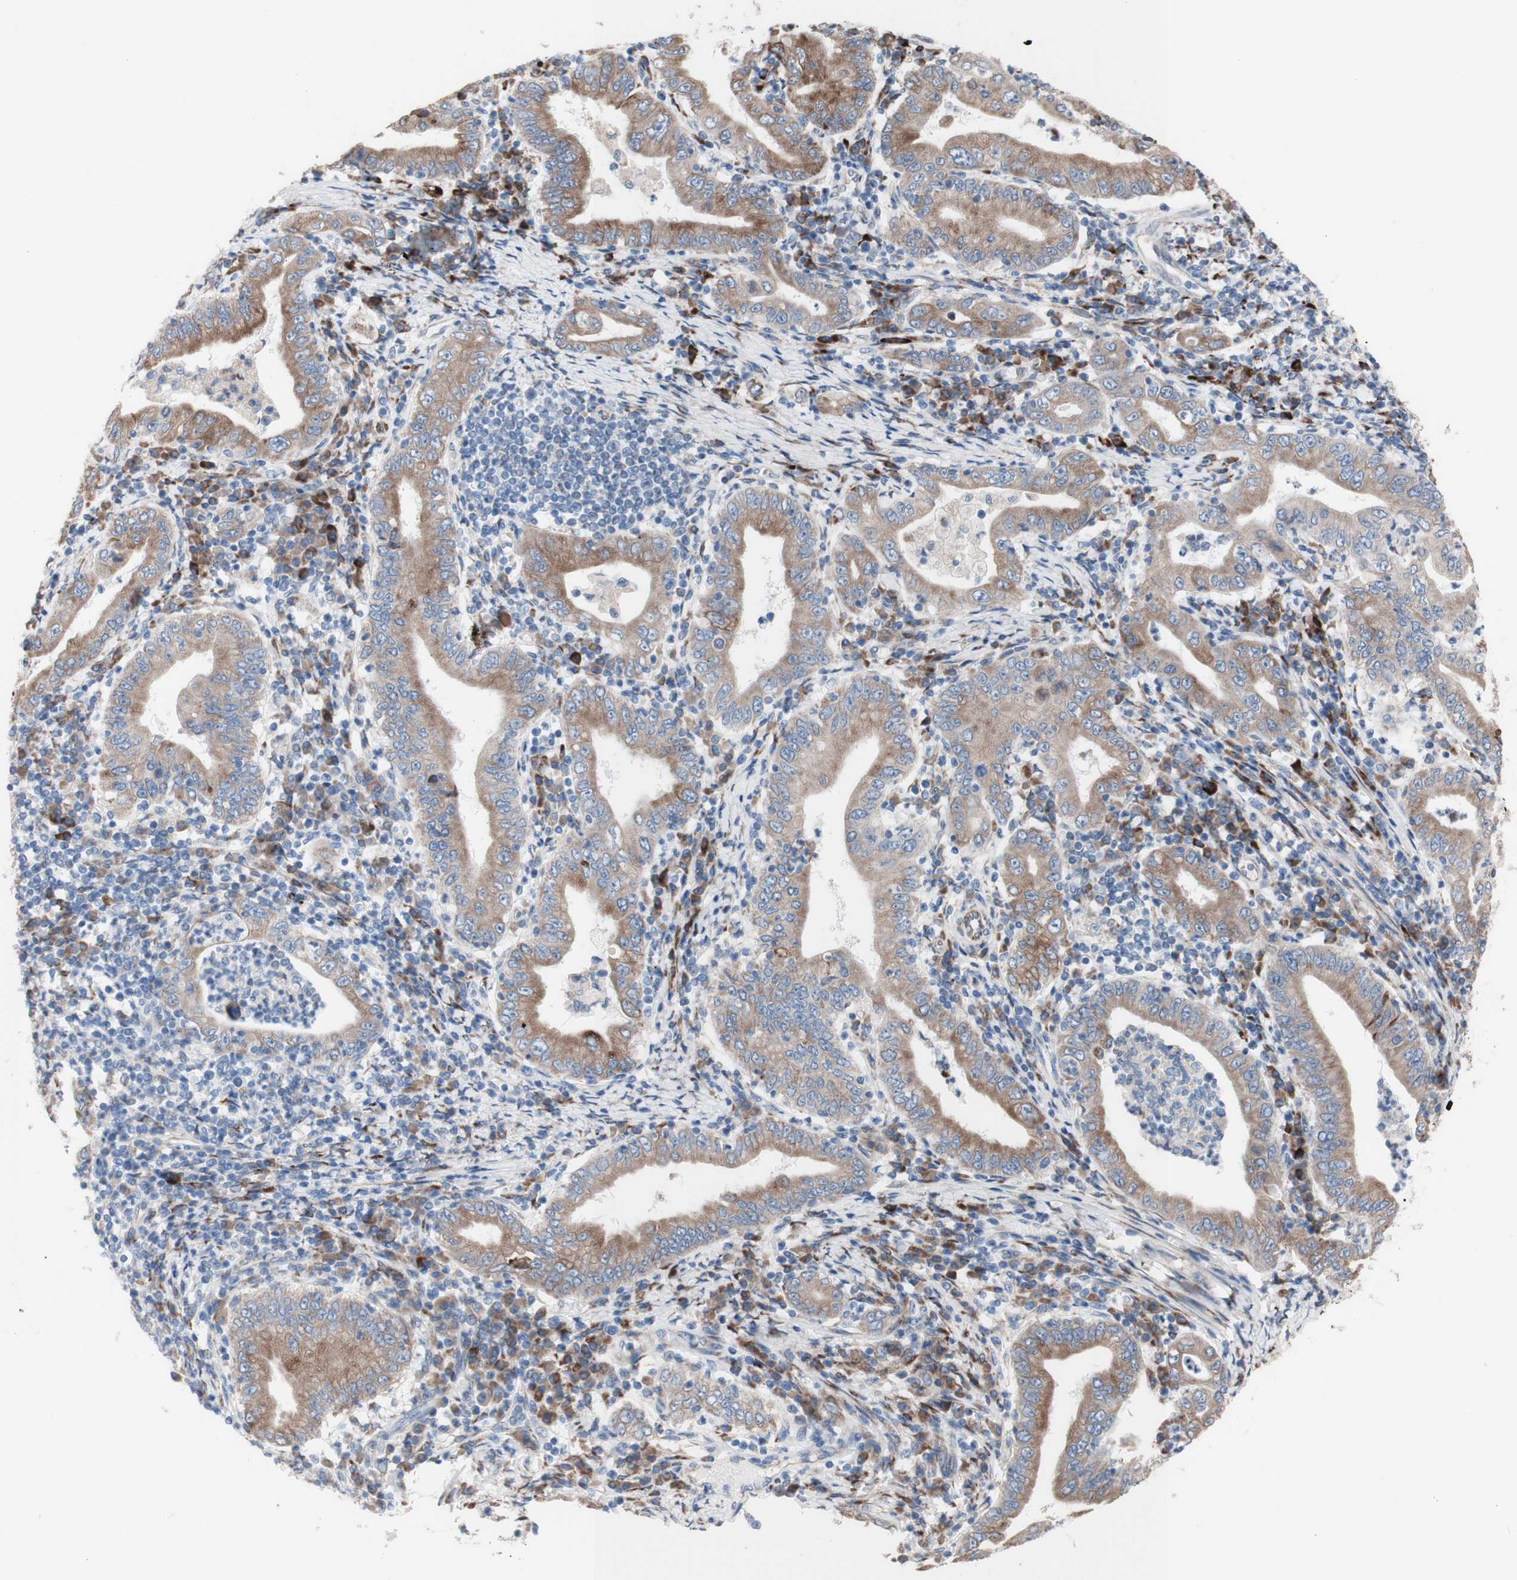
{"staining": {"intensity": "moderate", "quantity": ">75%", "location": "cytoplasmic/membranous"}, "tissue": "stomach cancer", "cell_type": "Tumor cells", "image_type": "cancer", "snomed": [{"axis": "morphology", "description": "Normal tissue, NOS"}, {"axis": "morphology", "description": "Adenocarcinoma, NOS"}, {"axis": "topography", "description": "Esophagus"}, {"axis": "topography", "description": "Stomach, upper"}, {"axis": "topography", "description": "Peripheral nerve tissue"}], "caption": "A high-resolution image shows IHC staining of stomach adenocarcinoma, which demonstrates moderate cytoplasmic/membranous staining in approximately >75% of tumor cells.", "gene": "AGPAT5", "patient": {"sex": "male", "age": 62}}